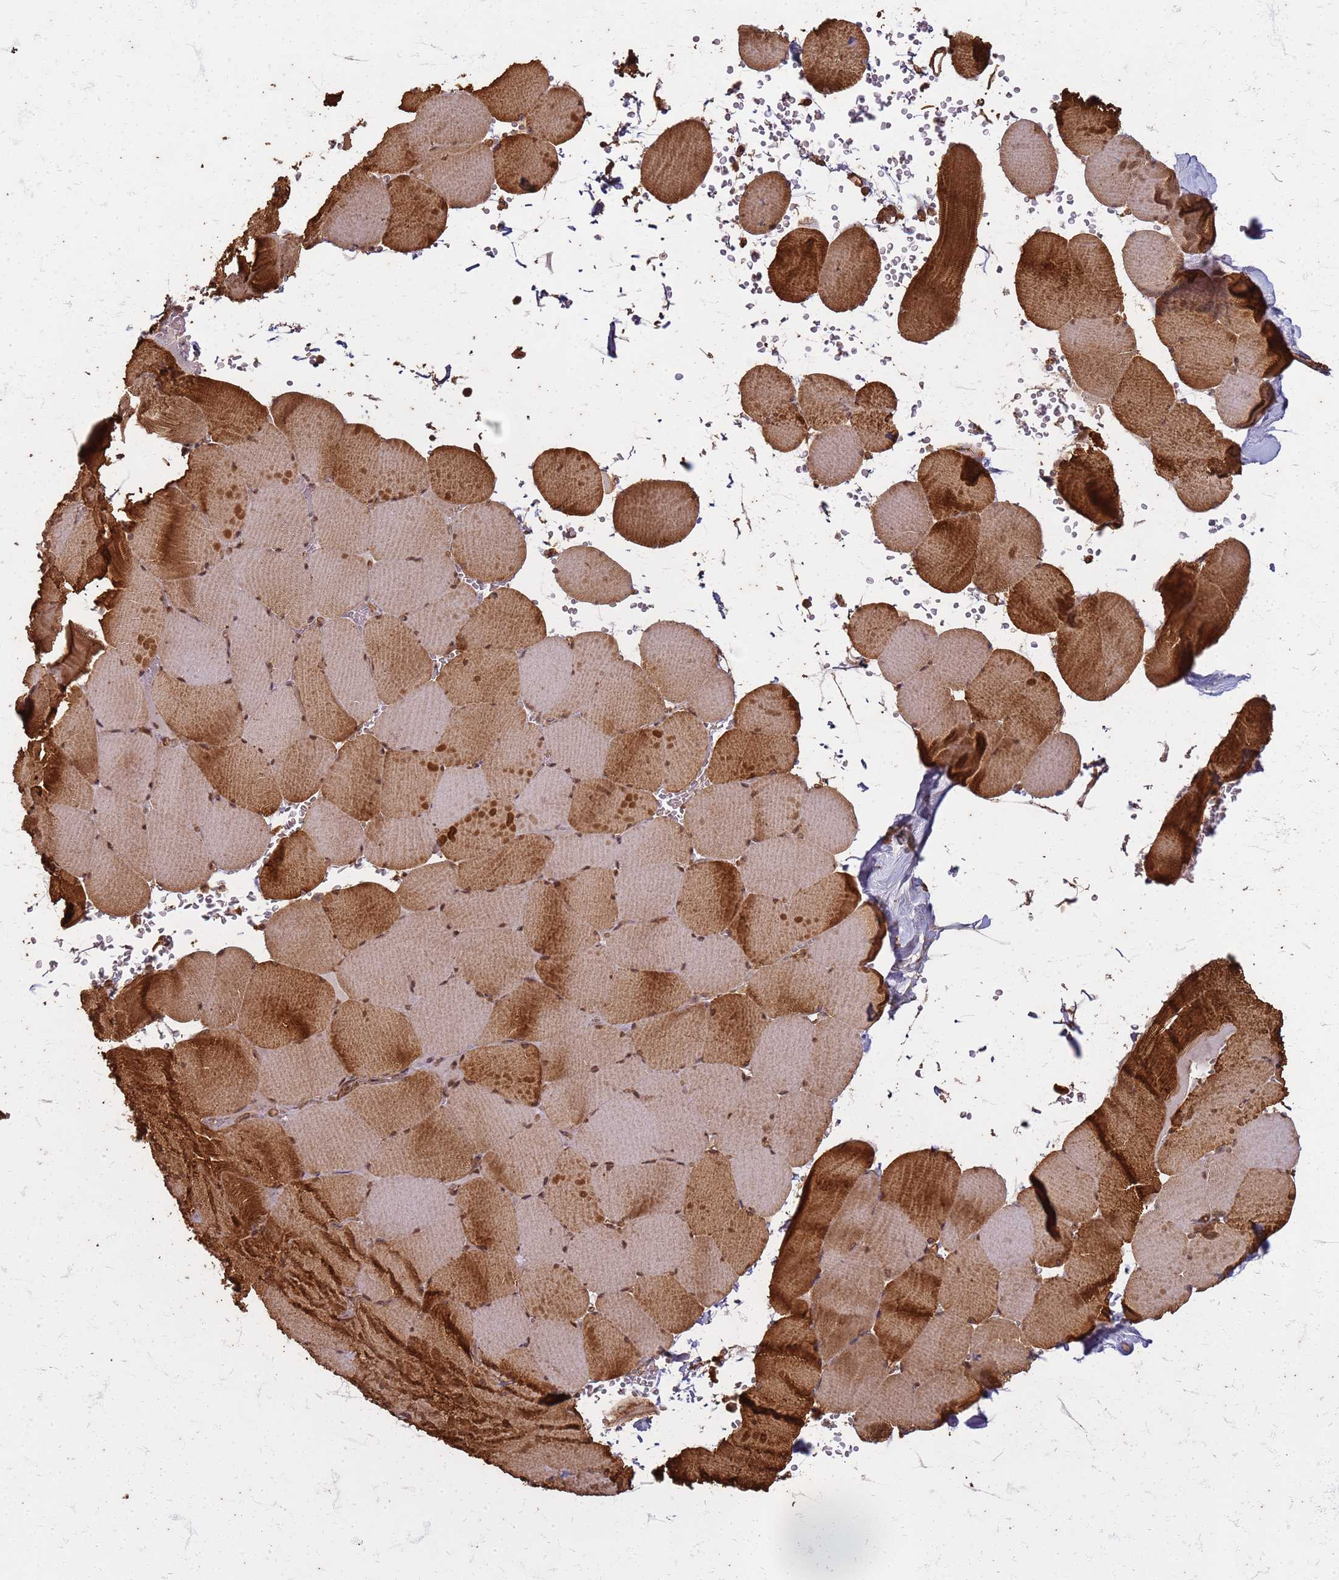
{"staining": {"intensity": "moderate", "quantity": ">75%", "location": "cytoplasmic/membranous"}, "tissue": "skeletal muscle", "cell_type": "Myocytes", "image_type": "normal", "snomed": [{"axis": "morphology", "description": "Normal tissue, NOS"}, {"axis": "topography", "description": "Skeletal muscle"}, {"axis": "topography", "description": "Head-Neck"}], "caption": "Myocytes show medium levels of moderate cytoplasmic/membranous expression in approximately >75% of cells in benign human skeletal muscle.", "gene": "KIF26A", "patient": {"sex": "male", "age": 66}}